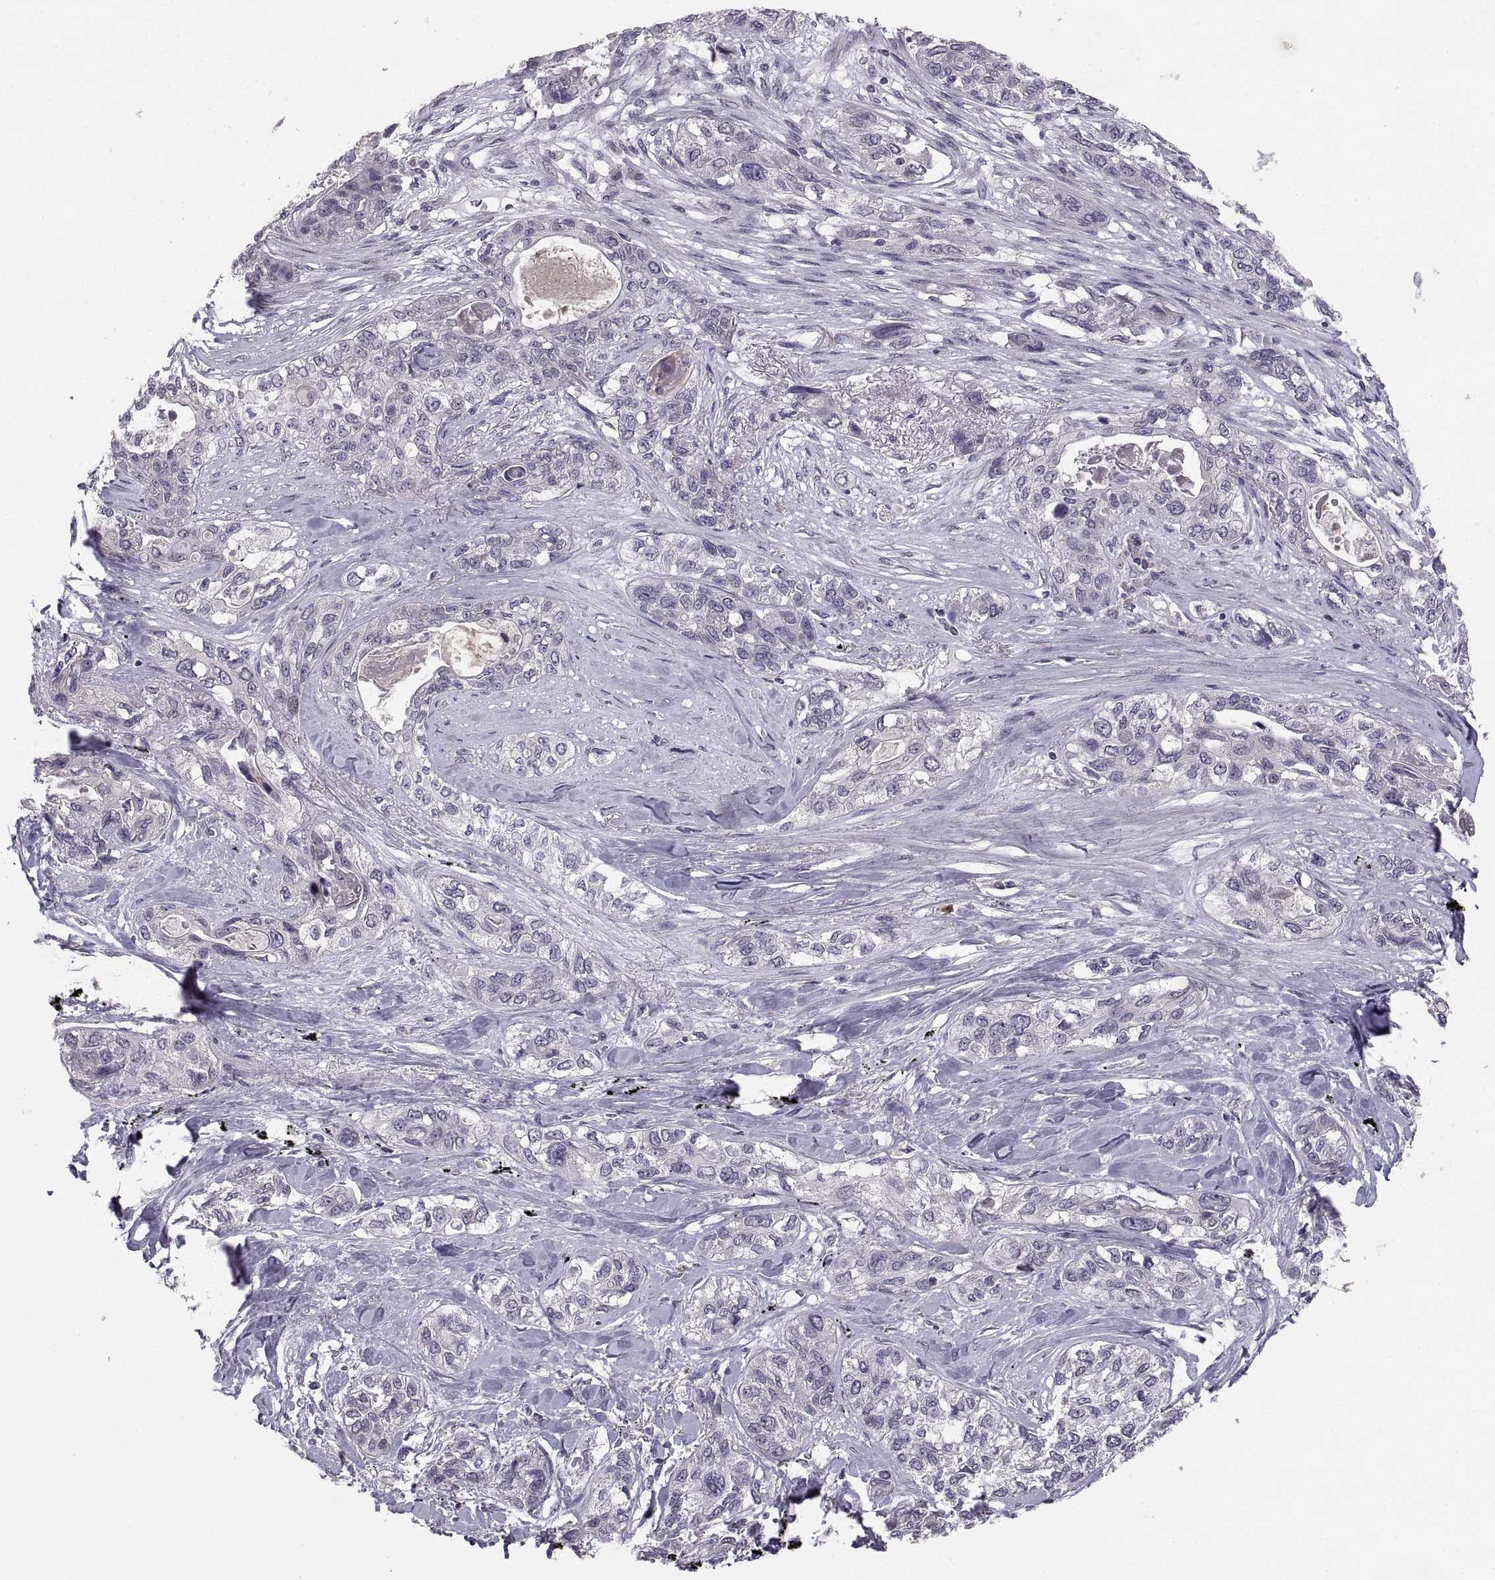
{"staining": {"intensity": "negative", "quantity": "none", "location": "none"}, "tissue": "lung cancer", "cell_type": "Tumor cells", "image_type": "cancer", "snomed": [{"axis": "morphology", "description": "Squamous cell carcinoma, NOS"}, {"axis": "topography", "description": "Lung"}], "caption": "Human lung squamous cell carcinoma stained for a protein using IHC displays no expression in tumor cells.", "gene": "PAX2", "patient": {"sex": "female", "age": 70}}